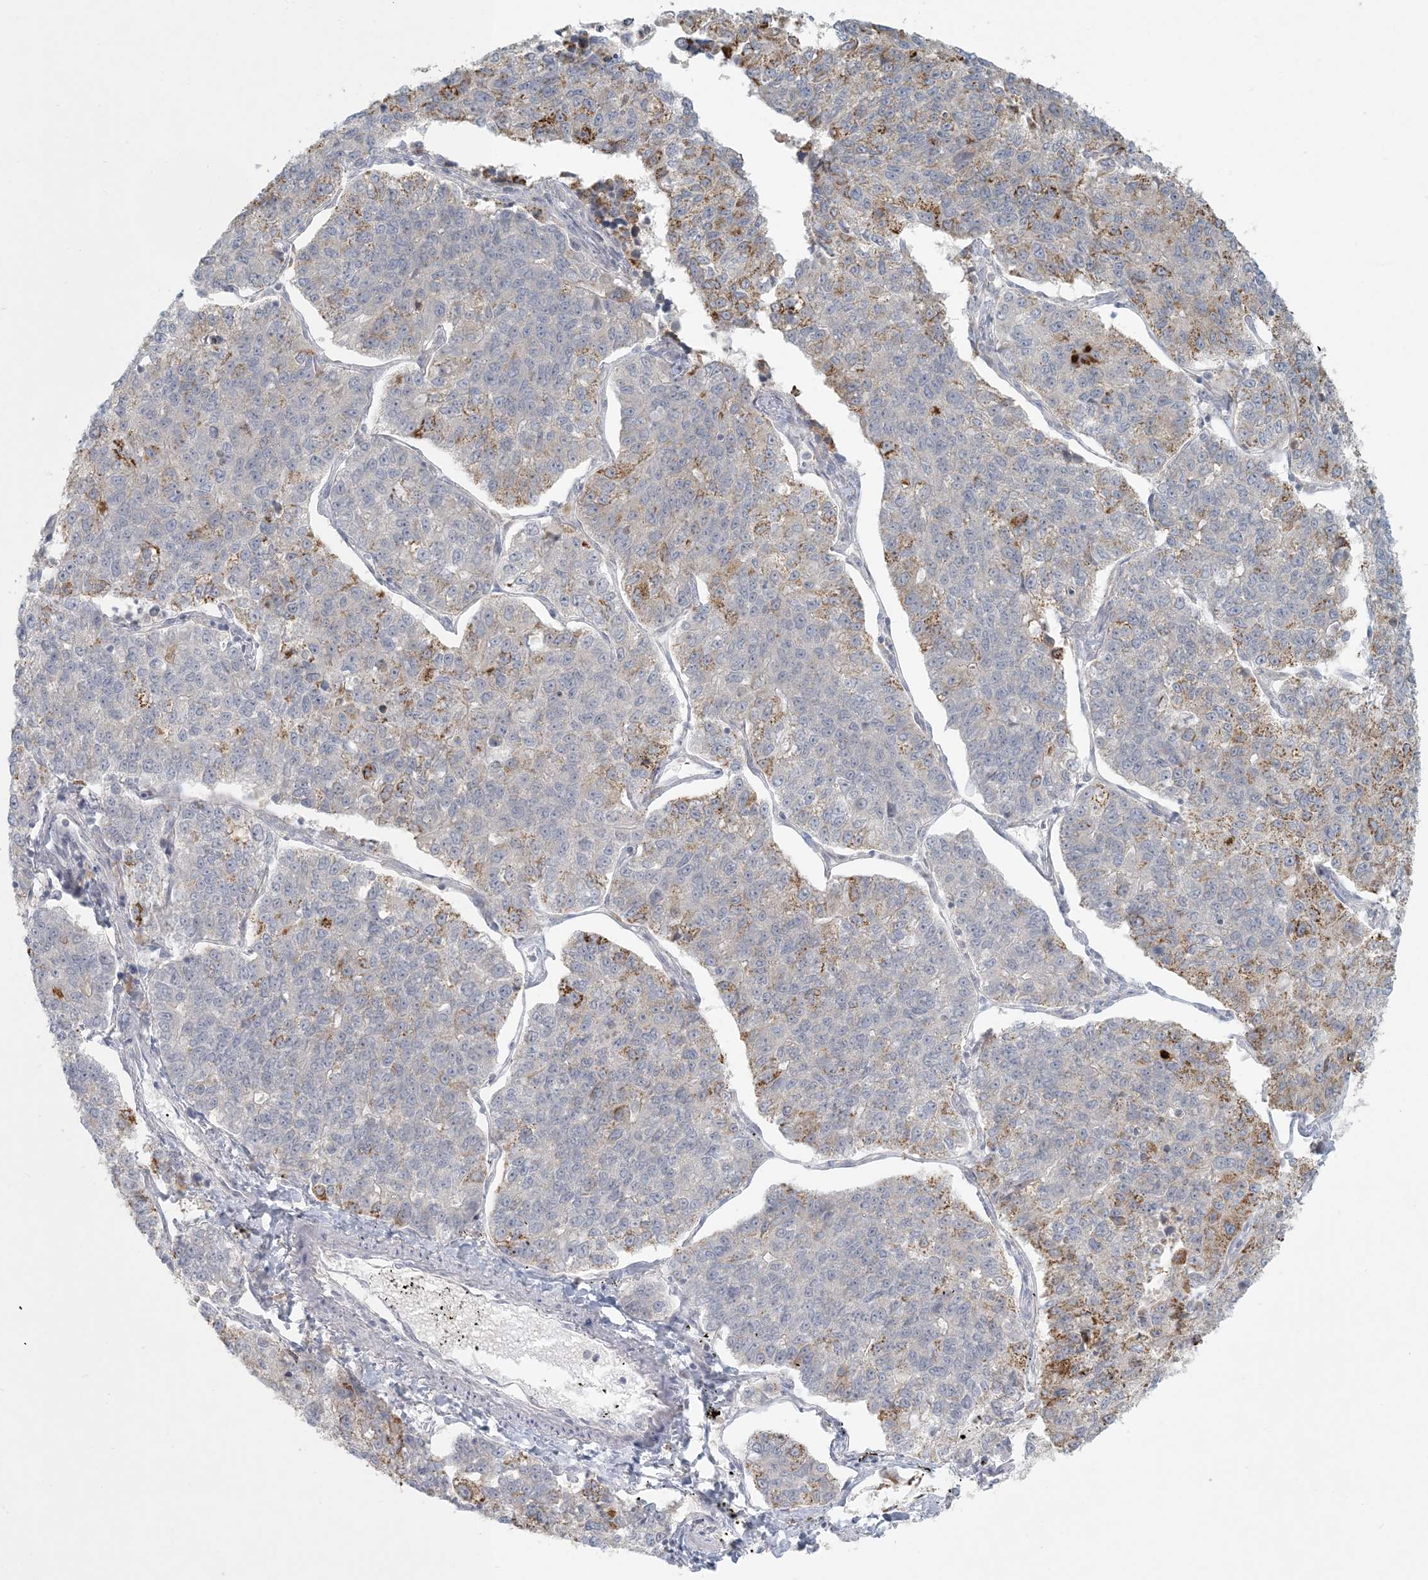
{"staining": {"intensity": "moderate", "quantity": "<25%", "location": "cytoplasmic/membranous"}, "tissue": "lung cancer", "cell_type": "Tumor cells", "image_type": "cancer", "snomed": [{"axis": "morphology", "description": "Adenocarcinoma, NOS"}, {"axis": "topography", "description": "Lung"}], "caption": "Immunohistochemistry (IHC) (DAB) staining of lung cancer displays moderate cytoplasmic/membranous protein positivity in about <25% of tumor cells. (DAB IHC, brown staining for protein, blue staining for nuclei).", "gene": "CTDNEP1", "patient": {"sex": "male", "age": 49}}